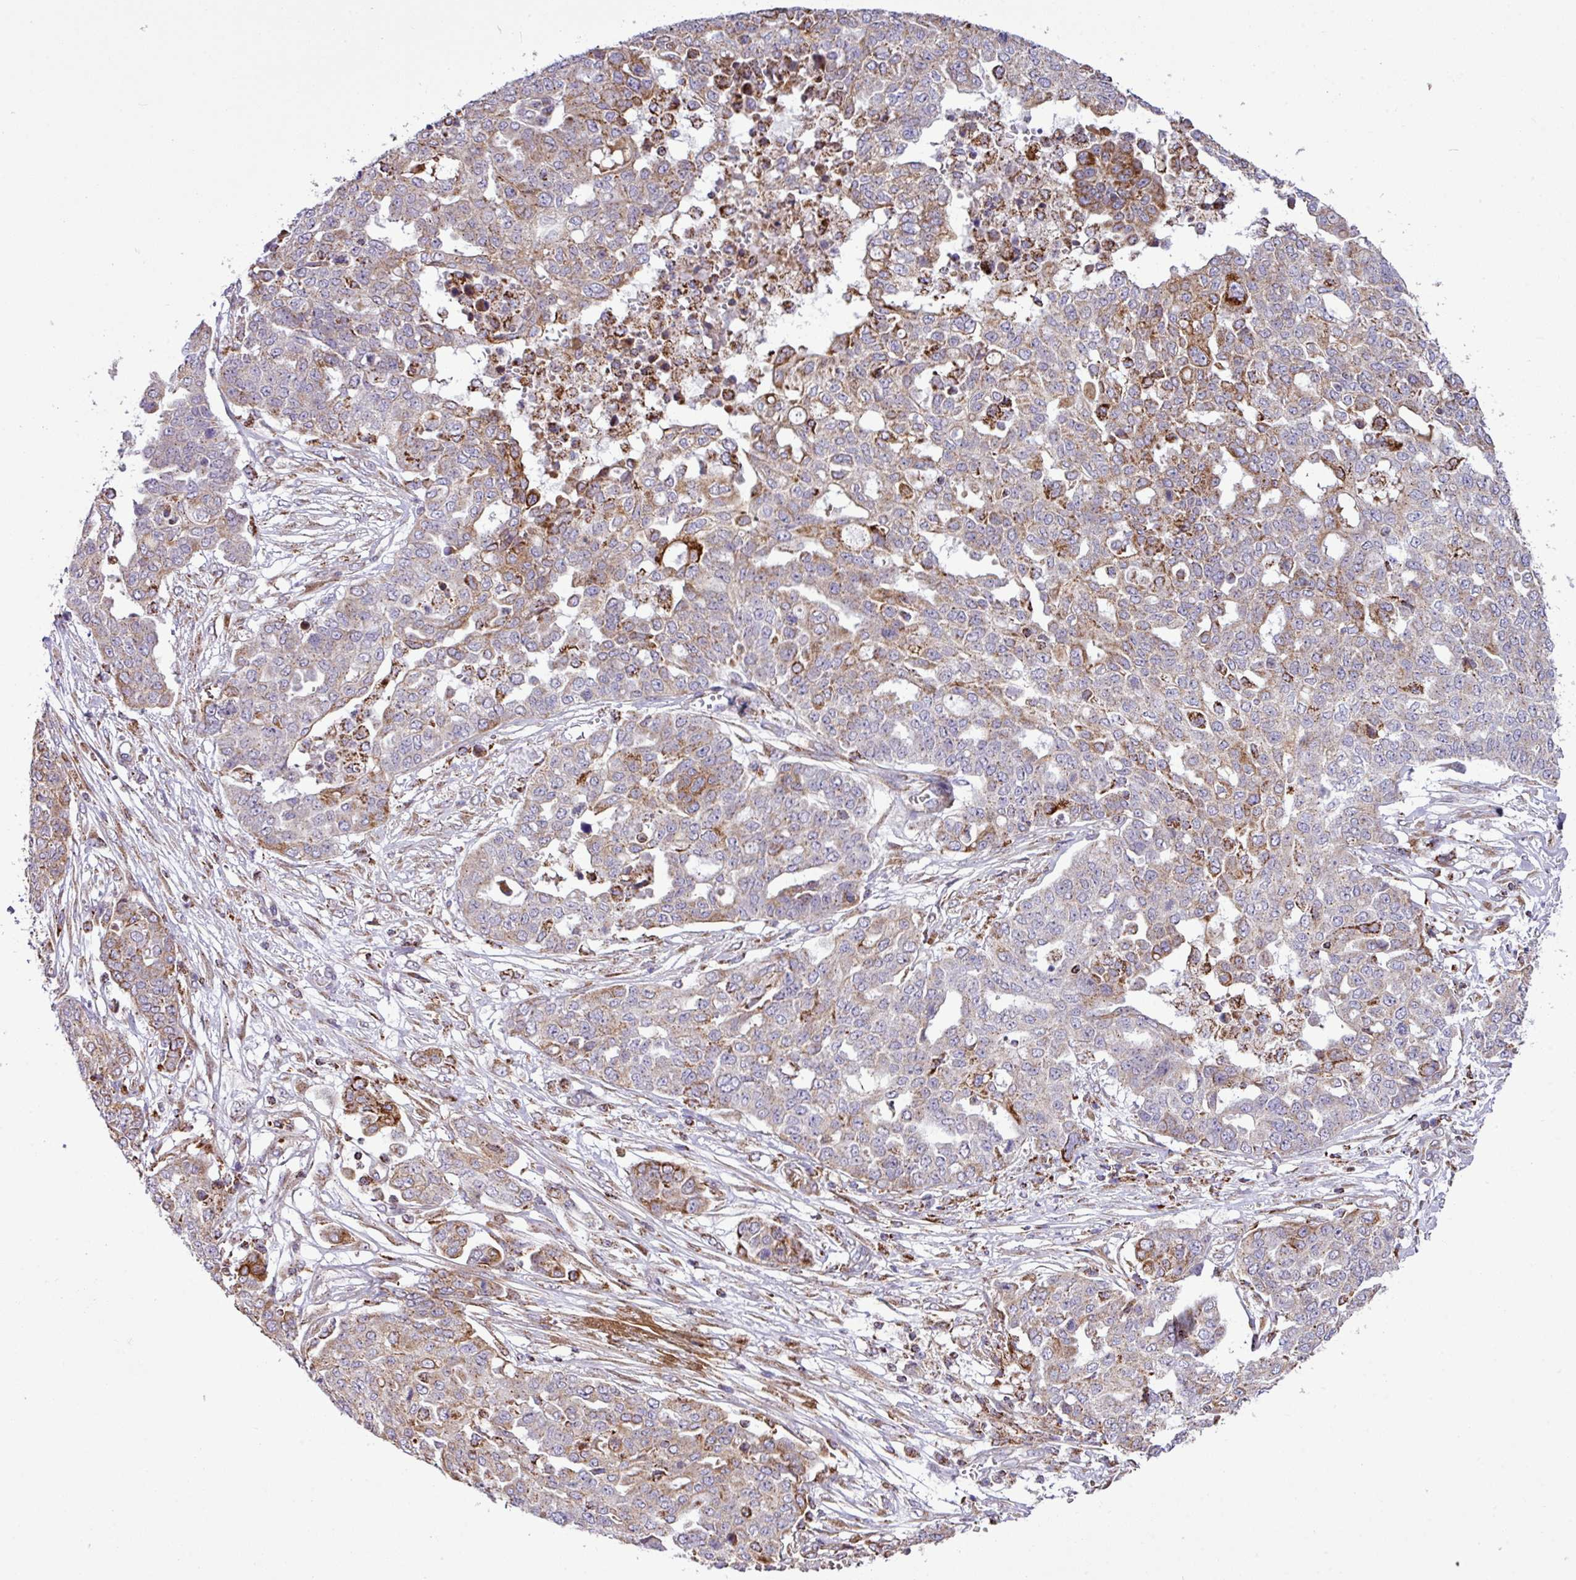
{"staining": {"intensity": "moderate", "quantity": "25%-75%", "location": "cytoplasmic/membranous"}, "tissue": "ovarian cancer", "cell_type": "Tumor cells", "image_type": "cancer", "snomed": [{"axis": "morphology", "description": "Cystadenocarcinoma, serous, NOS"}, {"axis": "topography", "description": "Soft tissue"}, {"axis": "topography", "description": "Ovary"}], "caption": "Immunohistochemistry photomicrograph of ovarian cancer (serous cystadenocarcinoma) stained for a protein (brown), which displays medium levels of moderate cytoplasmic/membranous staining in approximately 25%-75% of tumor cells.", "gene": "ZNF569", "patient": {"sex": "female", "age": 57}}